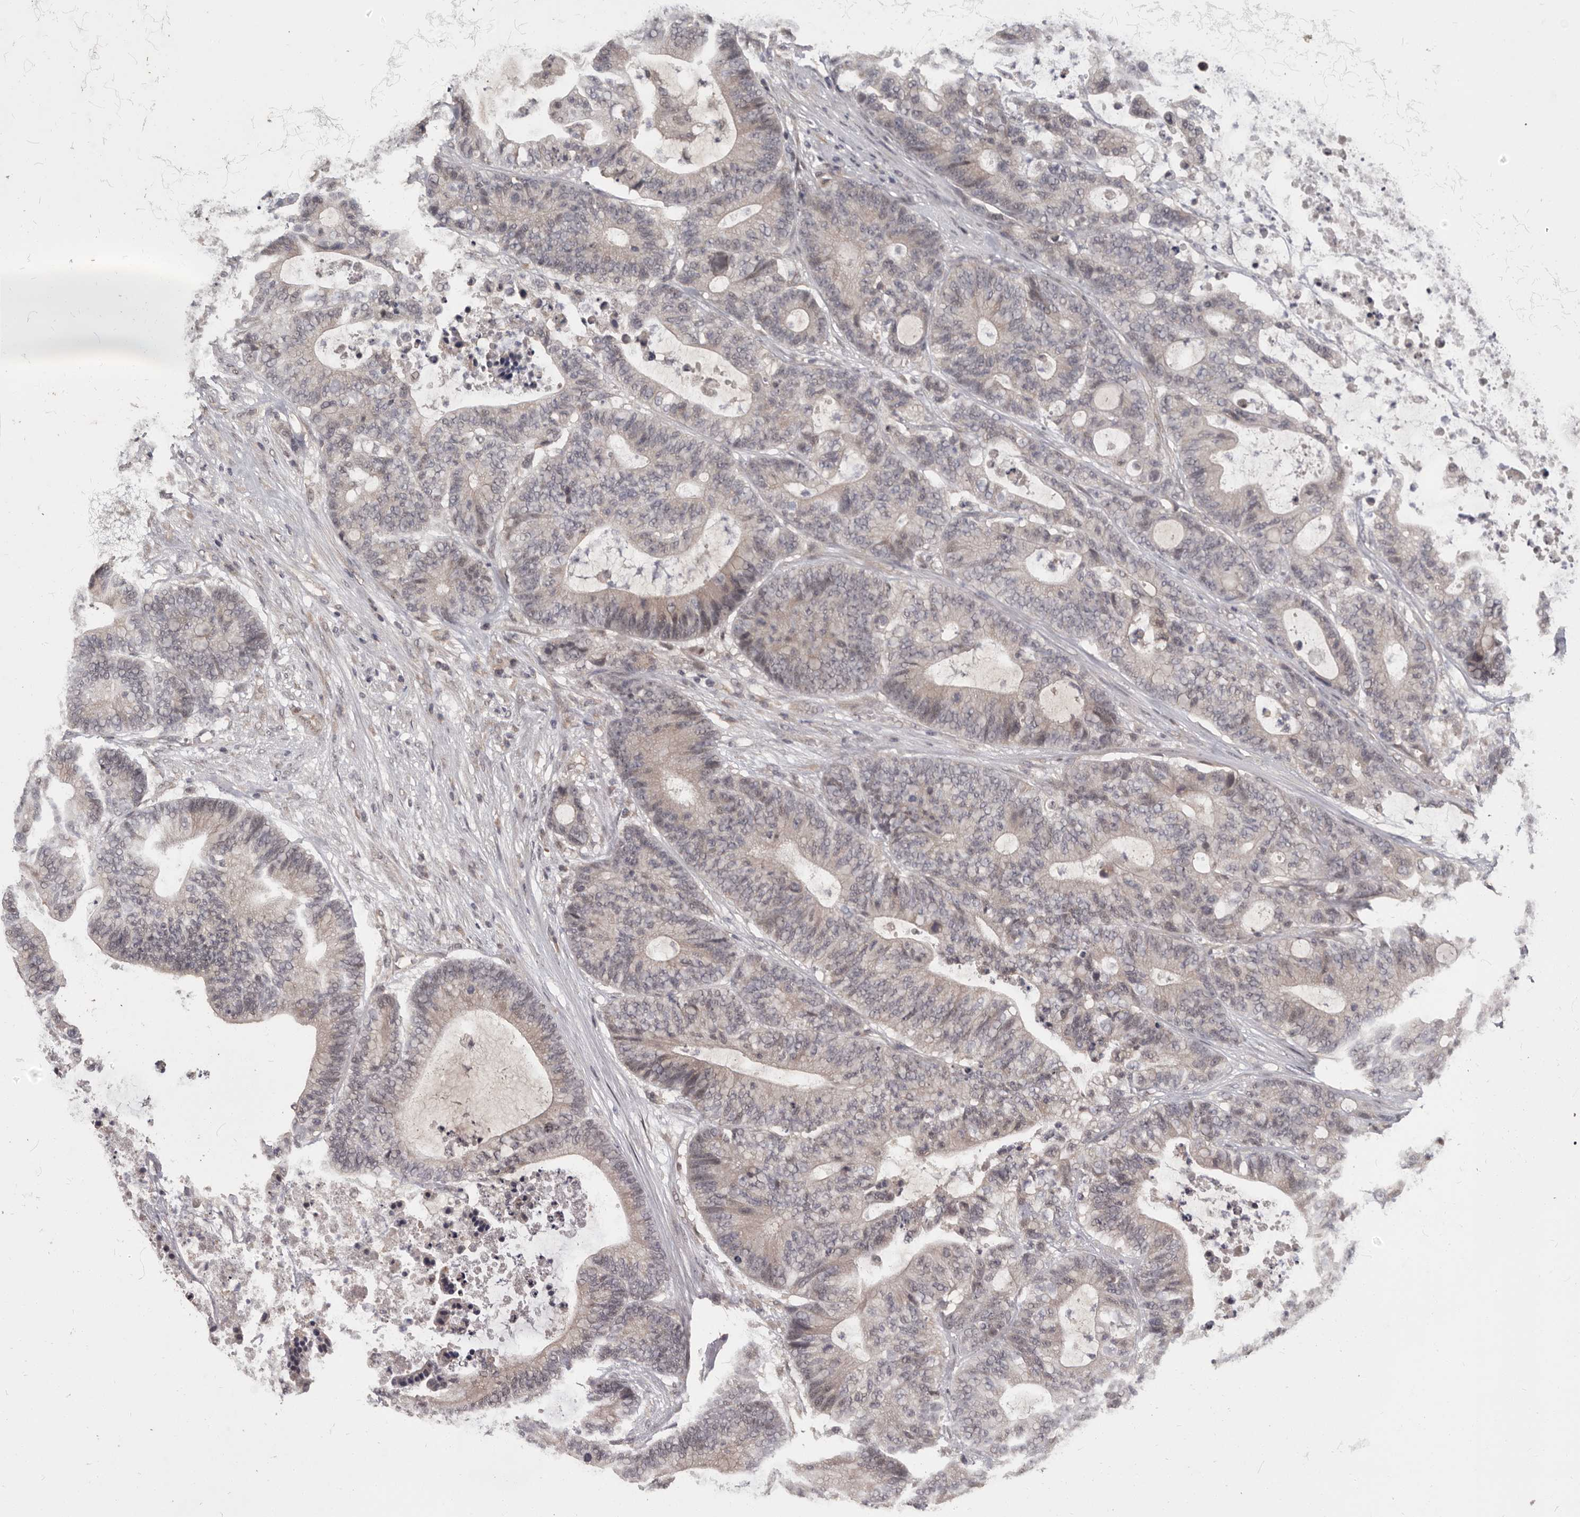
{"staining": {"intensity": "weak", "quantity": "<25%", "location": "cytoplasmic/membranous"}, "tissue": "colorectal cancer", "cell_type": "Tumor cells", "image_type": "cancer", "snomed": [{"axis": "morphology", "description": "Adenocarcinoma, NOS"}, {"axis": "topography", "description": "Colon"}], "caption": "Photomicrograph shows no protein staining in tumor cells of colorectal cancer (adenocarcinoma) tissue.", "gene": "ZFP14", "patient": {"sex": "female", "age": 84}}